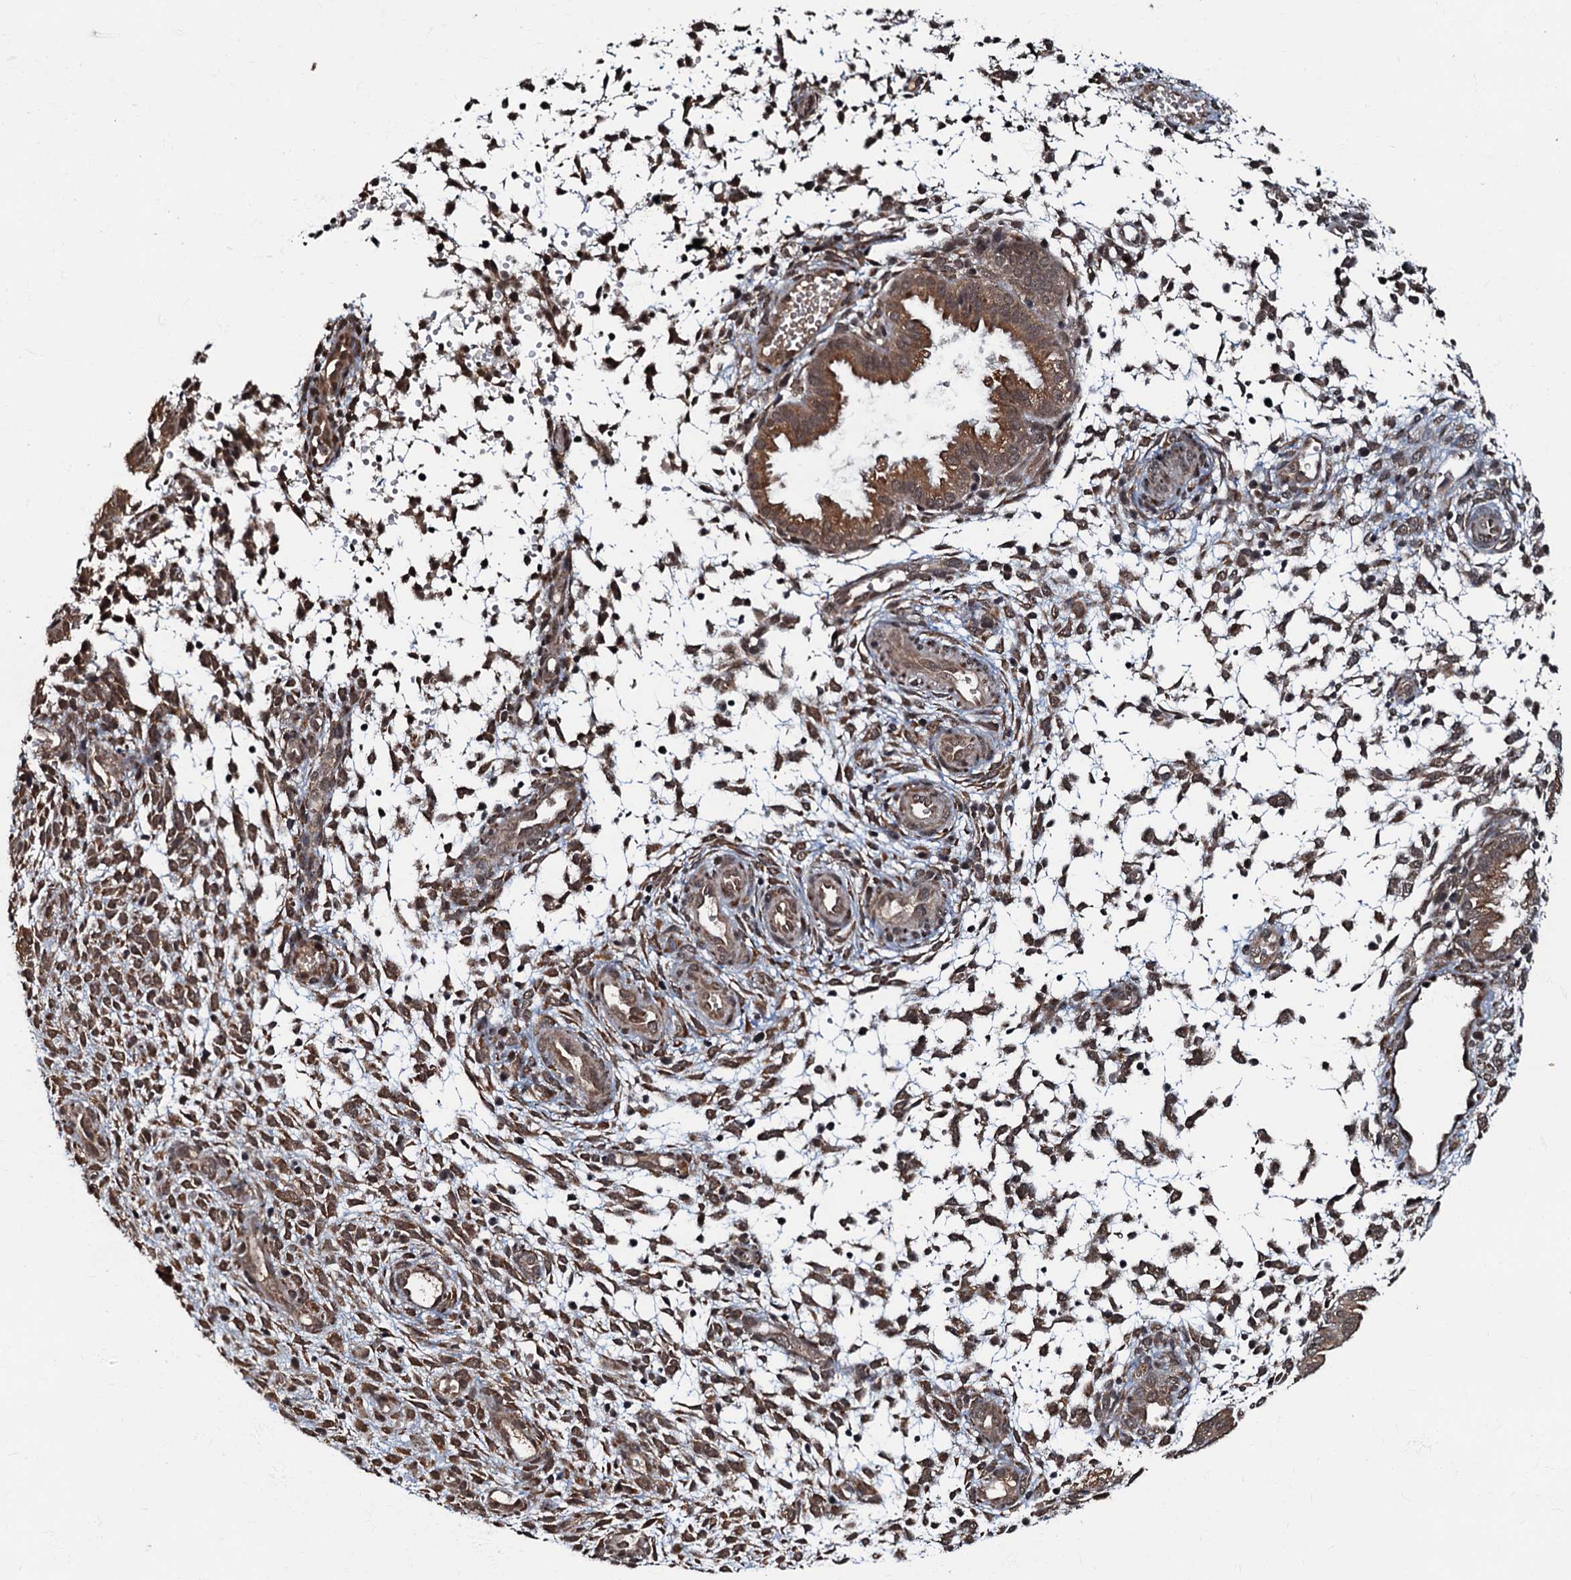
{"staining": {"intensity": "moderate", "quantity": ">75%", "location": "nuclear"}, "tissue": "endometrium", "cell_type": "Cells in endometrial stroma", "image_type": "normal", "snomed": [{"axis": "morphology", "description": "Normal tissue, NOS"}, {"axis": "topography", "description": "Endometrium"}], "caption": "A high-resolution micrograph shows immunohistochemistry (IHC) staining of normal endometrium, which demonstrates moderate nuclear positivity in approximately >75% of cells in endometrial stroma.", "gene": "C18orf32", "patient": {"sex": "female", "age": 33}}